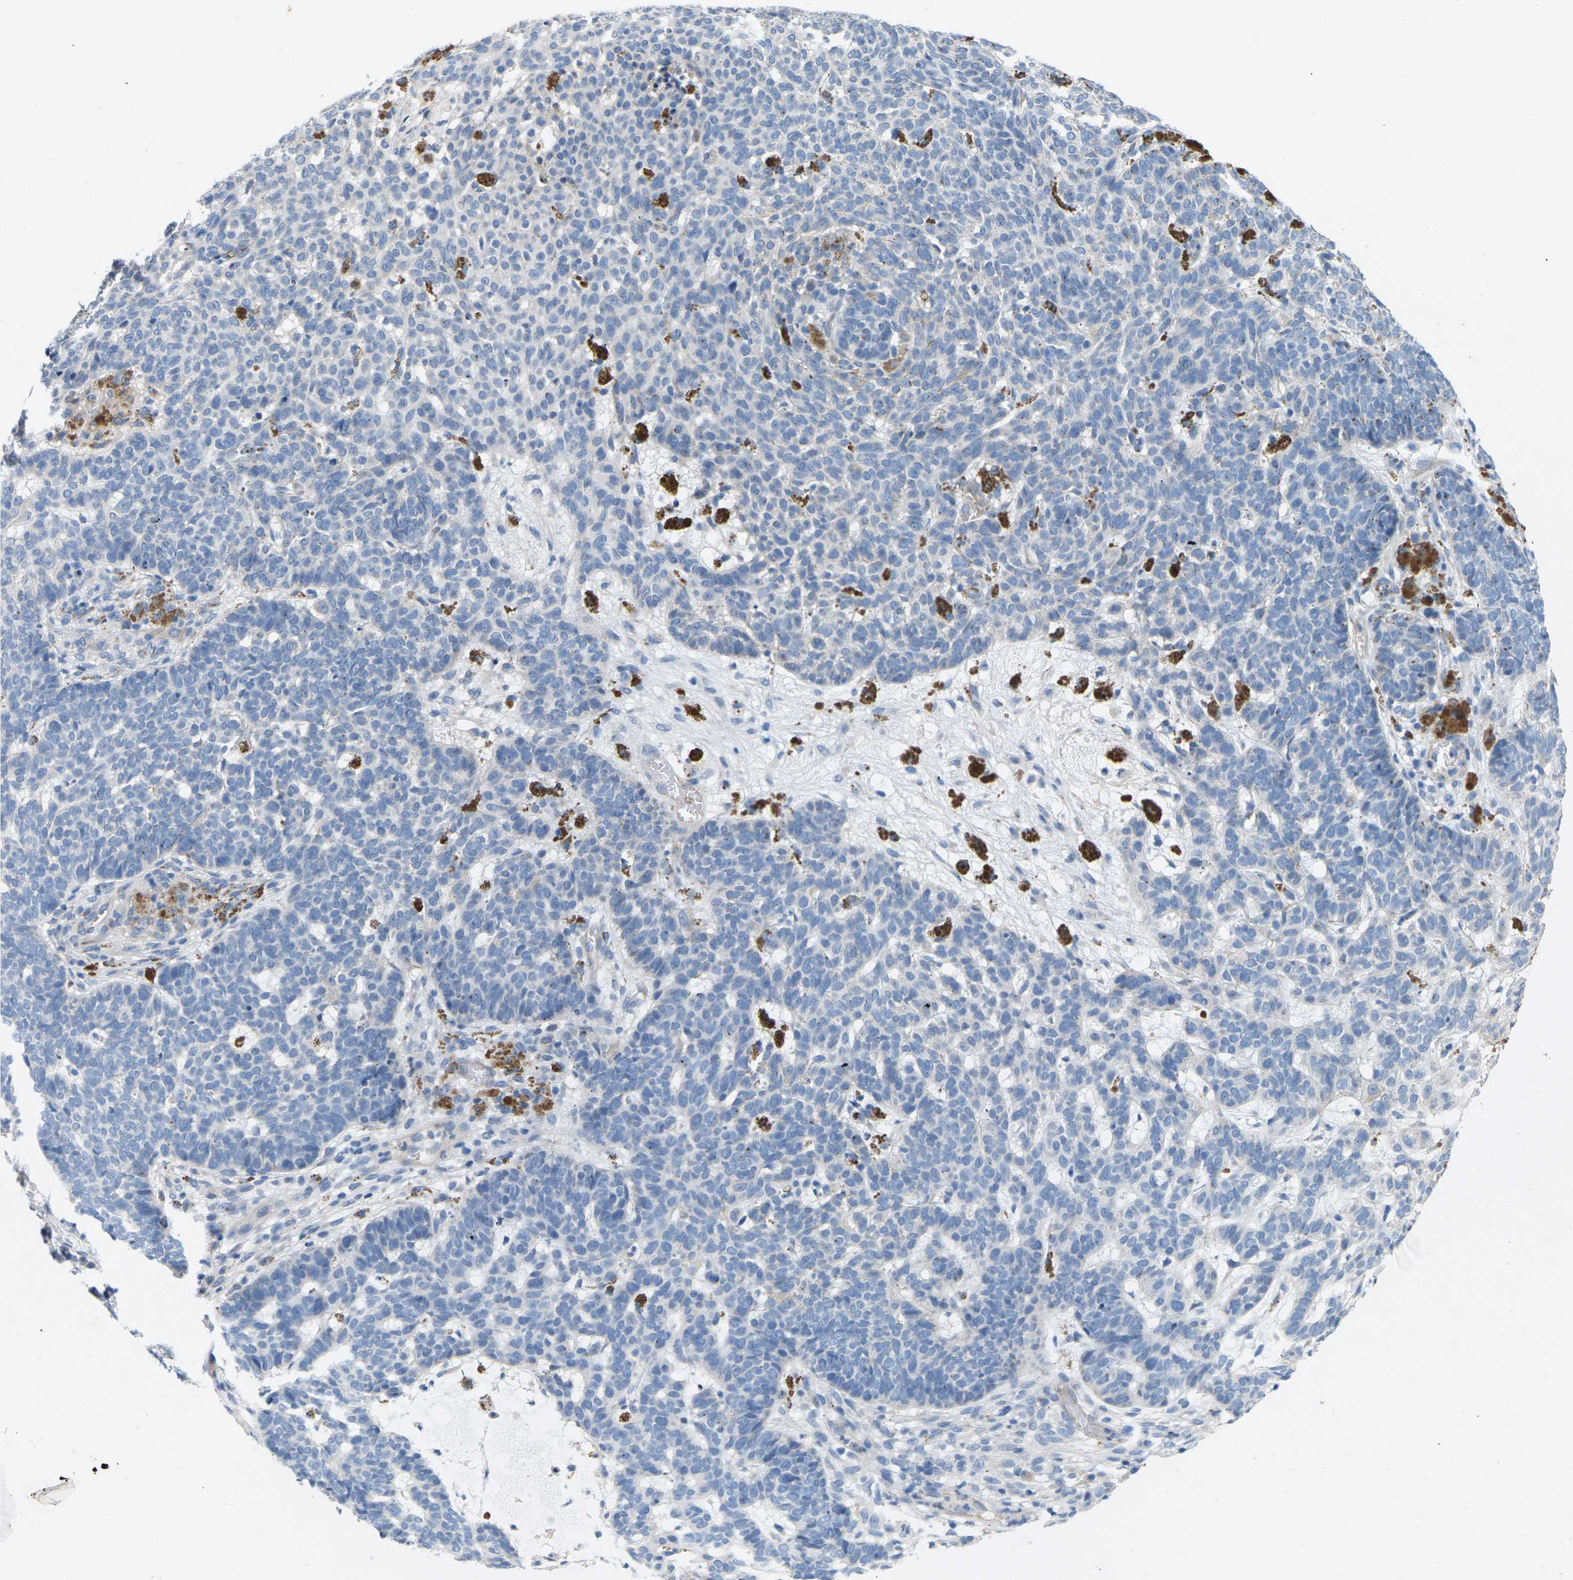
{"staining": {"intensity": "negative", "quantity": "none", "location": "none"}, "tissue": "skin cancer", "cell_type": "Tumor cells", "image_type": "cancer", "snomed": [{"axis": "morphology", "description": "Basal cell carcinoma"}, {"axis": "topography", "description": "Skin"}], "caption": "This is a image of immunohistochemistry staining of skin cancer, which shows no expression in tumor cells.", "gene": "ITGA5", "patient": {"sex": "male", "age": 85}}